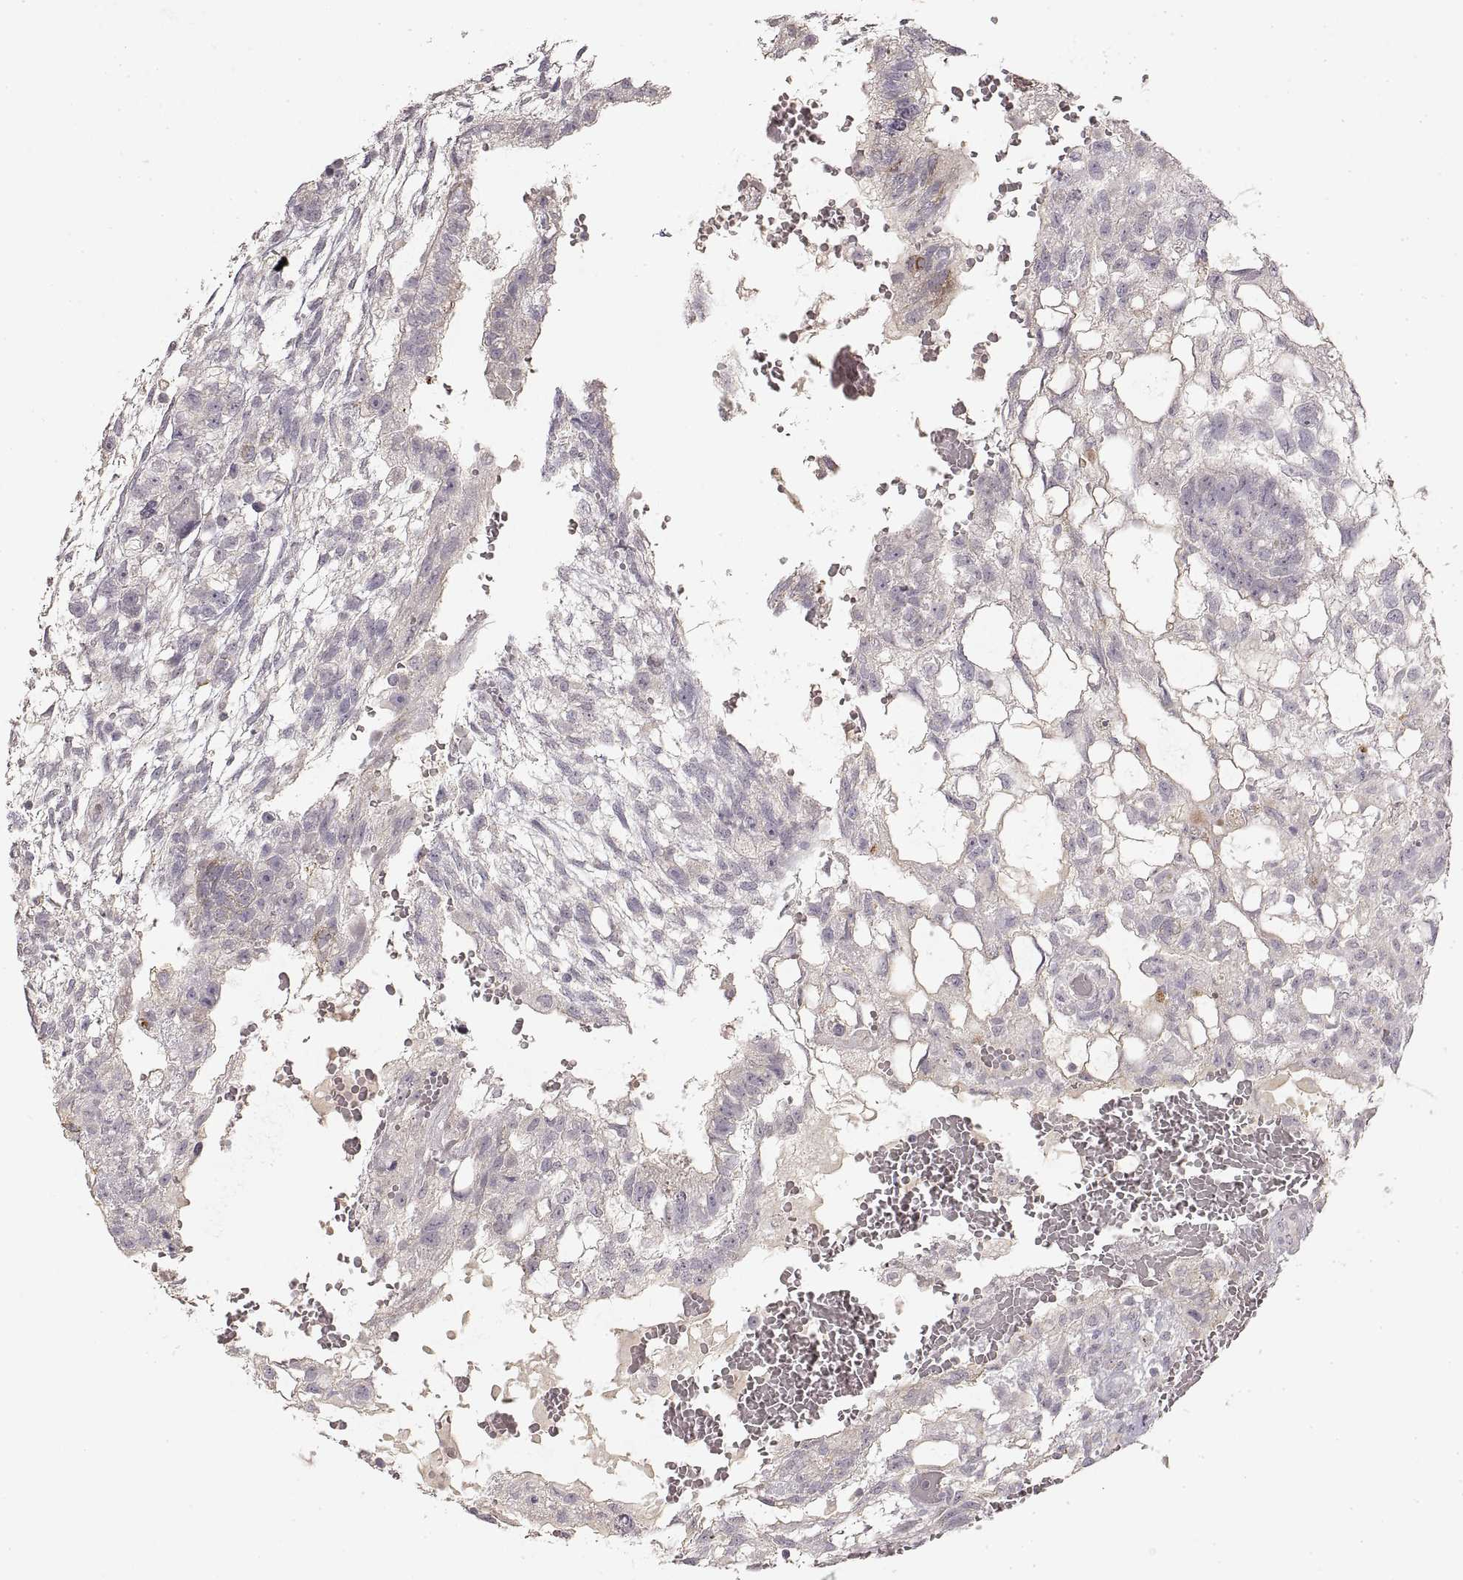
{"staining": {"intensity": "negative", "quantity": "none", "location": "none"}, "tissue": "testis cancer", "cell_type": "Tumor cells", "image_type": "cancer", "snomed": [{"axis": "morphology", "description": "Carcinoma, Embryonal, NOS"}, {"axis": "topography", "description": "Testis"}], "caption": "Immunohistochemistry of testis cancer shows no expression in tumor cells.", "gene": "LAMC2", "patient": {"sex": "male", "age": 32}}